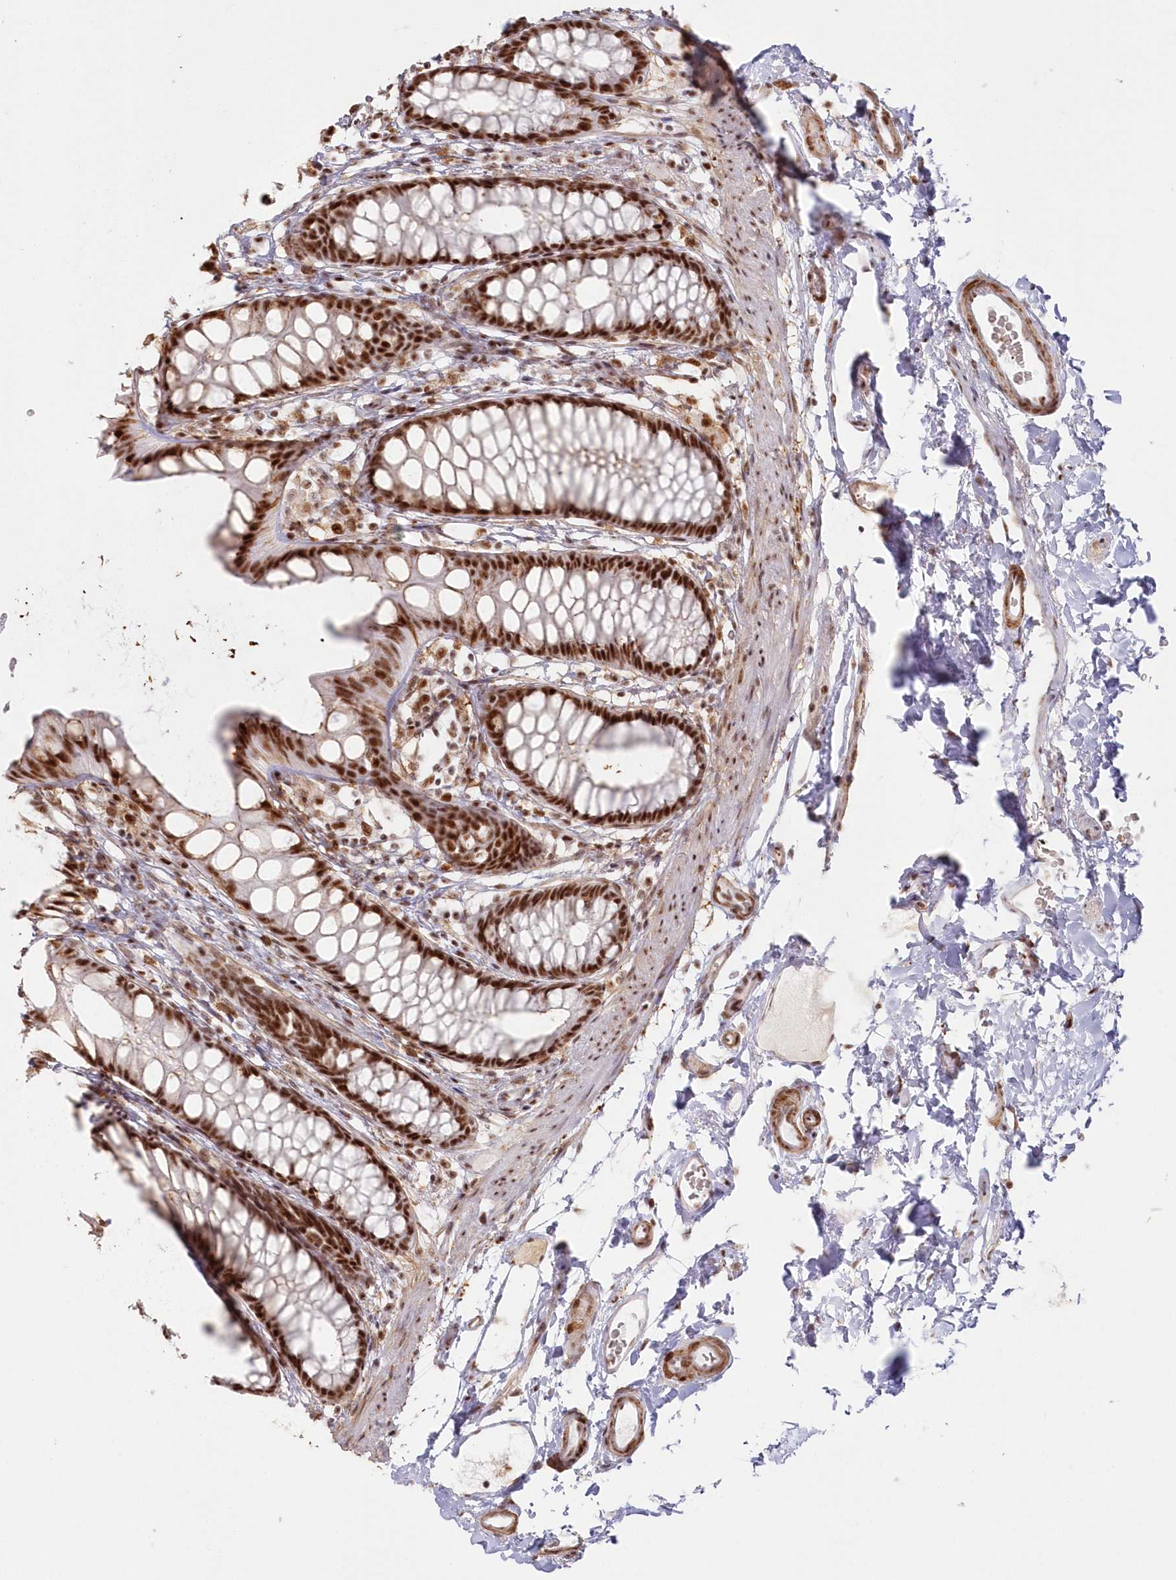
{"staining": {"intensity": "strong", "quantity": ">75%", "location": "nuclear"}, "tissue": "rectum", "cell_type": "Glandular cells", "image_type": "normal", "snomed": [{"axis": "morphology", "description": "Normal tissue, NOS"}, {"axis": "topography", "description": "Rectum"}], "caption": "About >75% of glandular cells in unremarkable rectum display strong nuclear protein staining as visualized by brown immunohistochemical staining.", "gene": "DDX46", "patient": {"sex": "female", "age": 65}}